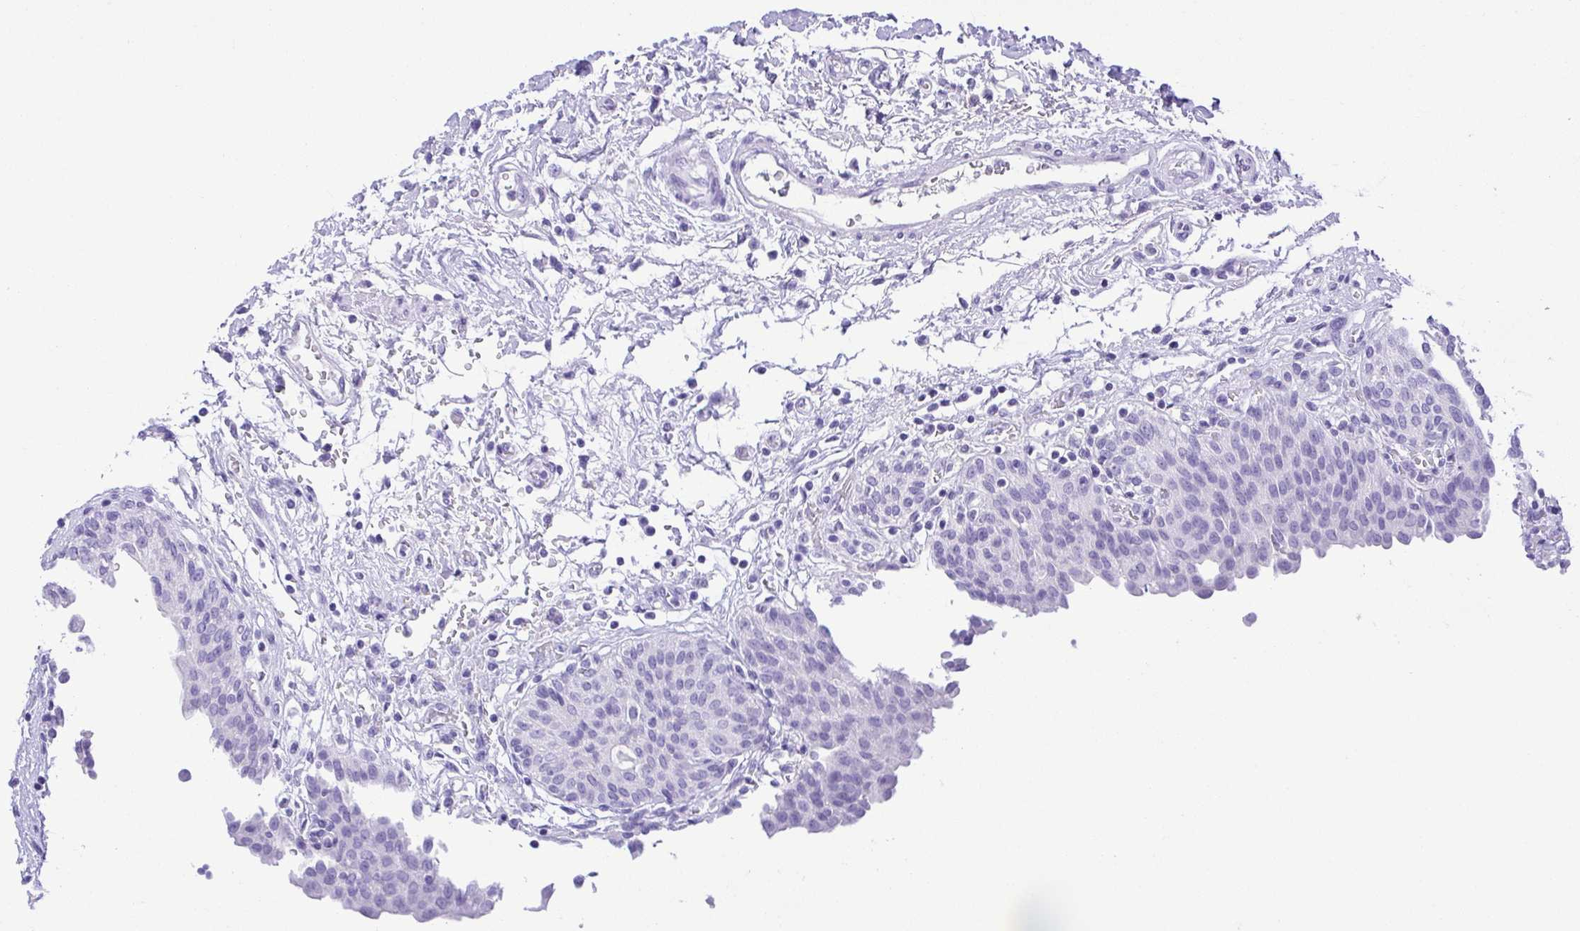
{"staining": {"intensity": "negative", "quantity": "none", "location": "none"}, "tissue": "urinary bladder", "cell_type": "Urothelial cells", "image_type": "normal", "snomed": [{"axis": "morphology", "description": "Normal tissue, NOS"}, {"axis": "topography", "description": "Urinary bladder"}], "caption": "There is no significant staining in urothelial cells of urinary bladder. The staining was performed using DAB (3,3'-diaminobenzidine) to visualize the protein expression in brown, while the nuclei were stained in blue with hematoxylin (Magnification: 20x).", "gene": "CDSN", "patient": {"sex": "male", "age": 68}}